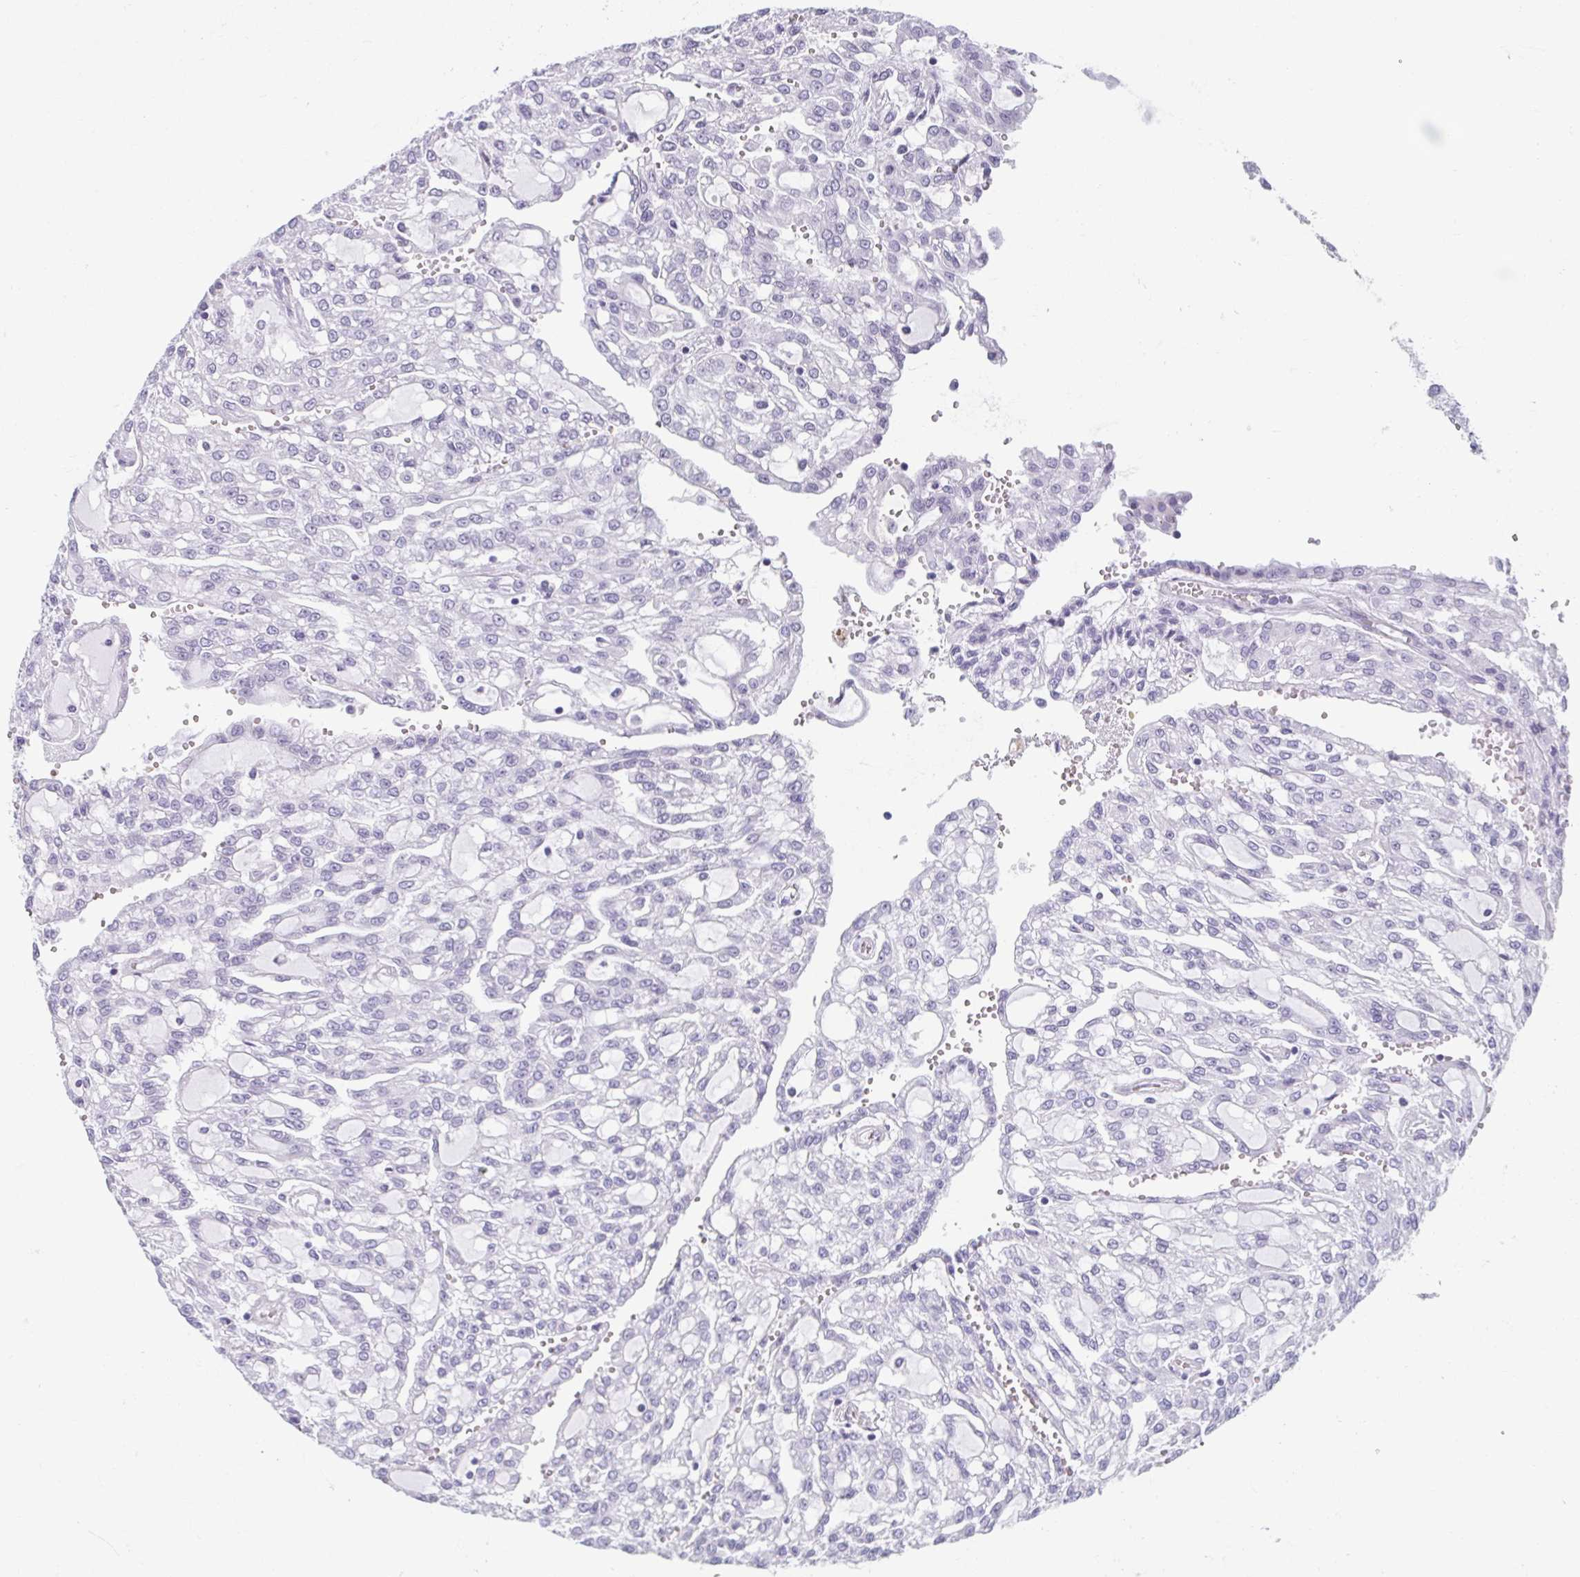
{"staining": {"intensity": "negative", "quantity": "none", "location": "none"}, "tissue": "renal cancer", "cell_type": "Tumor cells", "image_type": "cancer", "snomed": [{"axis": "morphology", "description": "Adenocarcinoma, NOS"}, {"axis": "topography", "description": "Kidney"}], "caption": "Protein analysis of adenocarcinoma (renal) displays no significant staining in tumor cells.", "gene": "MOBP", "patient": {"sex": "male", "age": 63}}